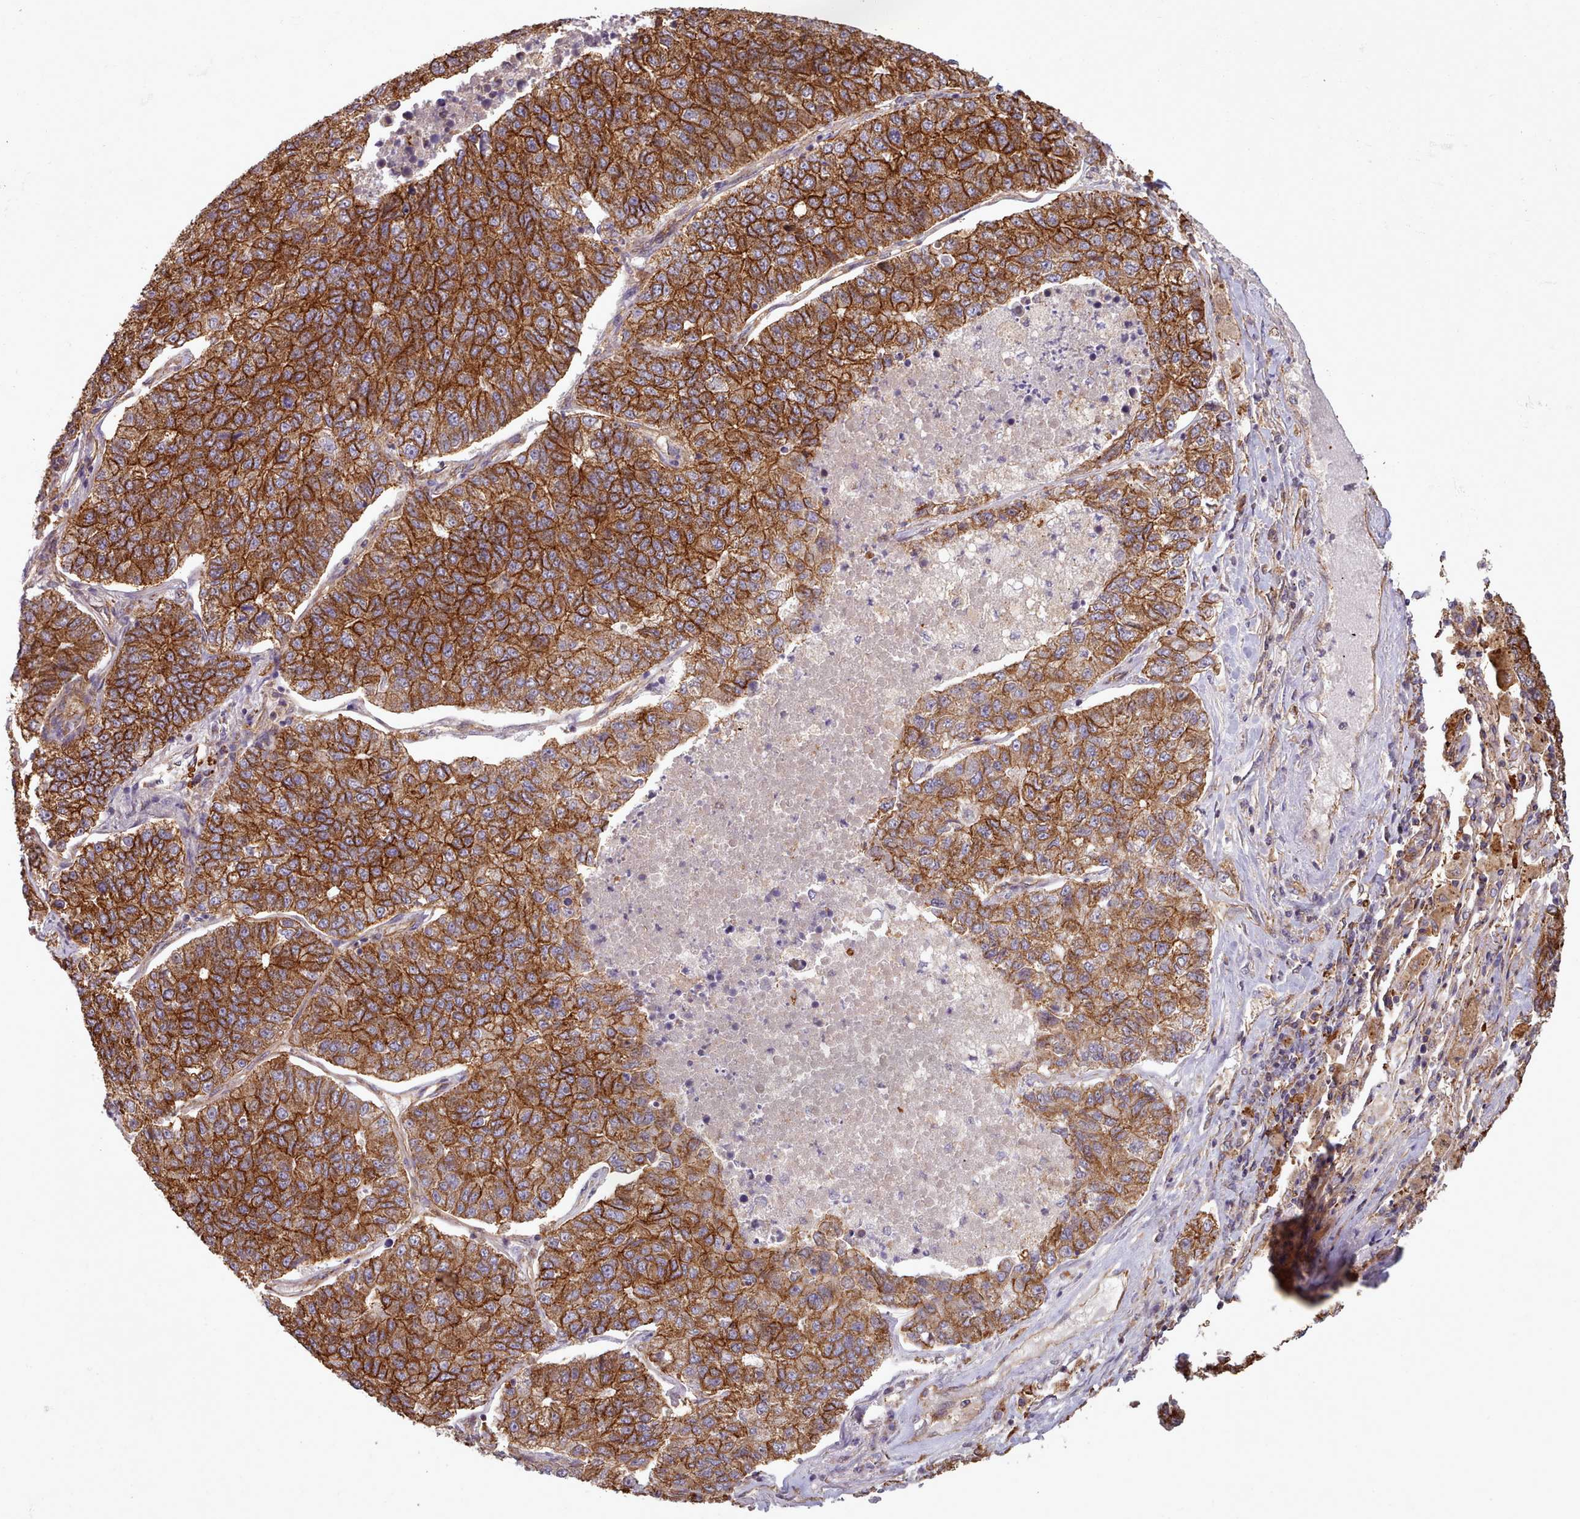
{"staining": {"intensity": "strong", "quantity": ">75%", "location": "cytoplasmic/membranous"}, "tissue": "lung cancer", "cell_type": "Tumor cells", "image_type": "cancer", "snomed": [{"axis": "morphology", "description": "Adenocarcinoma, NOS"}, {"axis": "topography", "description": "Lung"}], "caption": "IHC photomicrograph of neoplastic tissue: adenocarcinoma (lung) stained using immunohistochemistry displays high levels of strong protein expression localized specifically in the cytoplasmic/membranous of tumor cells, appearing as a cytoplasmic/membranous brown color.", "gene": "MRPL46", "patient": {"sex": "male", "age": 49}}